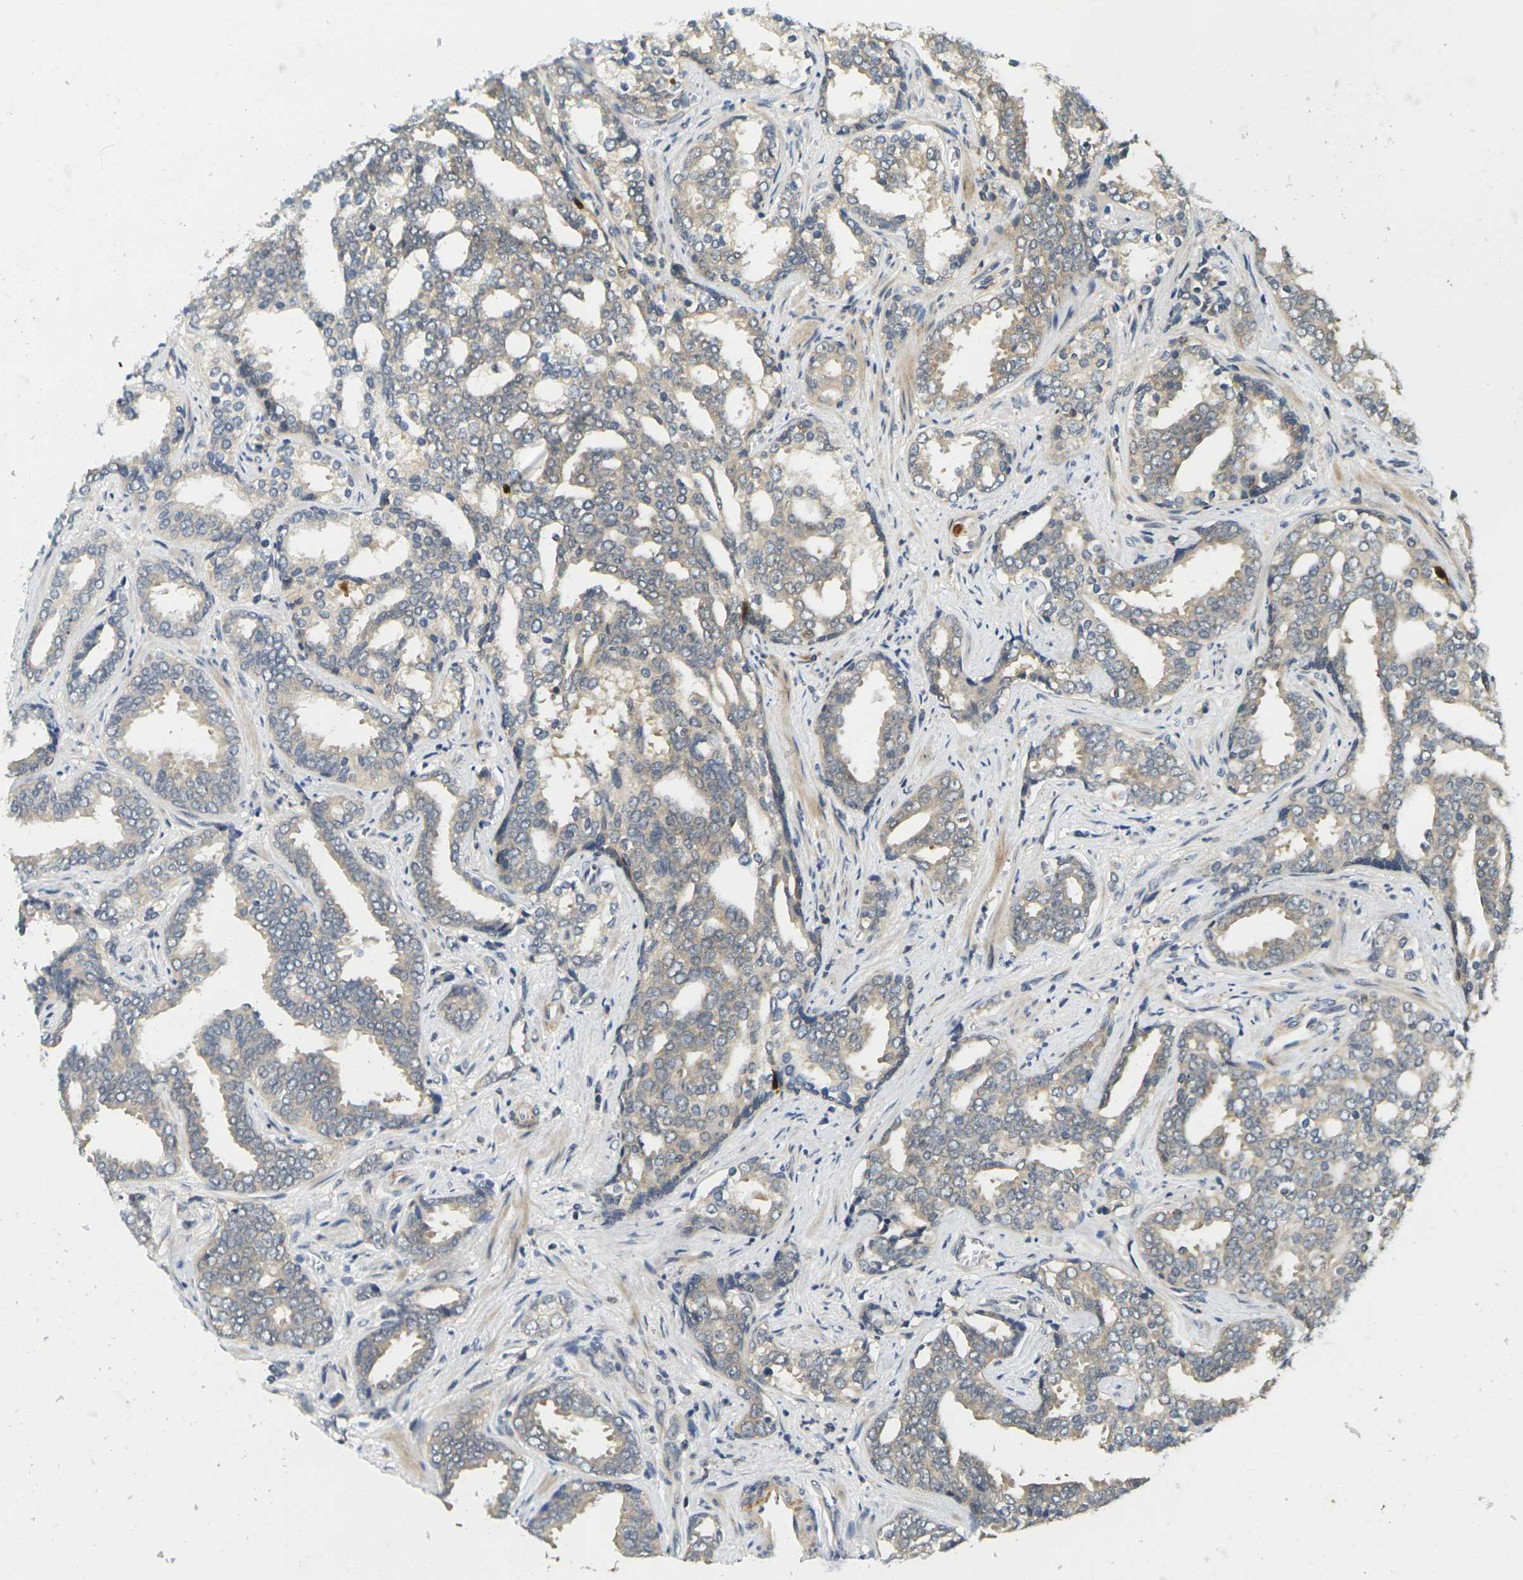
{"staining": {"intensity": "weak", "quantity": ">75%", "location": "cytoplasmic/membranous"}, "tissue": "prostate cancer", "cell_type": "Tumor cells", "image_type": "cancer", "snomed": [{"axis": "morphology", "description": "Adenocarcinoma, High grade"}, {"axis": "topography", "description": "Prostate"}], "caption": "This is a micrograph of immunohistochemistry (IHC) staining of prostate cancer (high-grade adenocarcinoma), which shows weak expression in the cytoplasmic/membranous of tumor cells.", "gene": "KLHL8", "patient": {"sex": "male", "age": 67}}